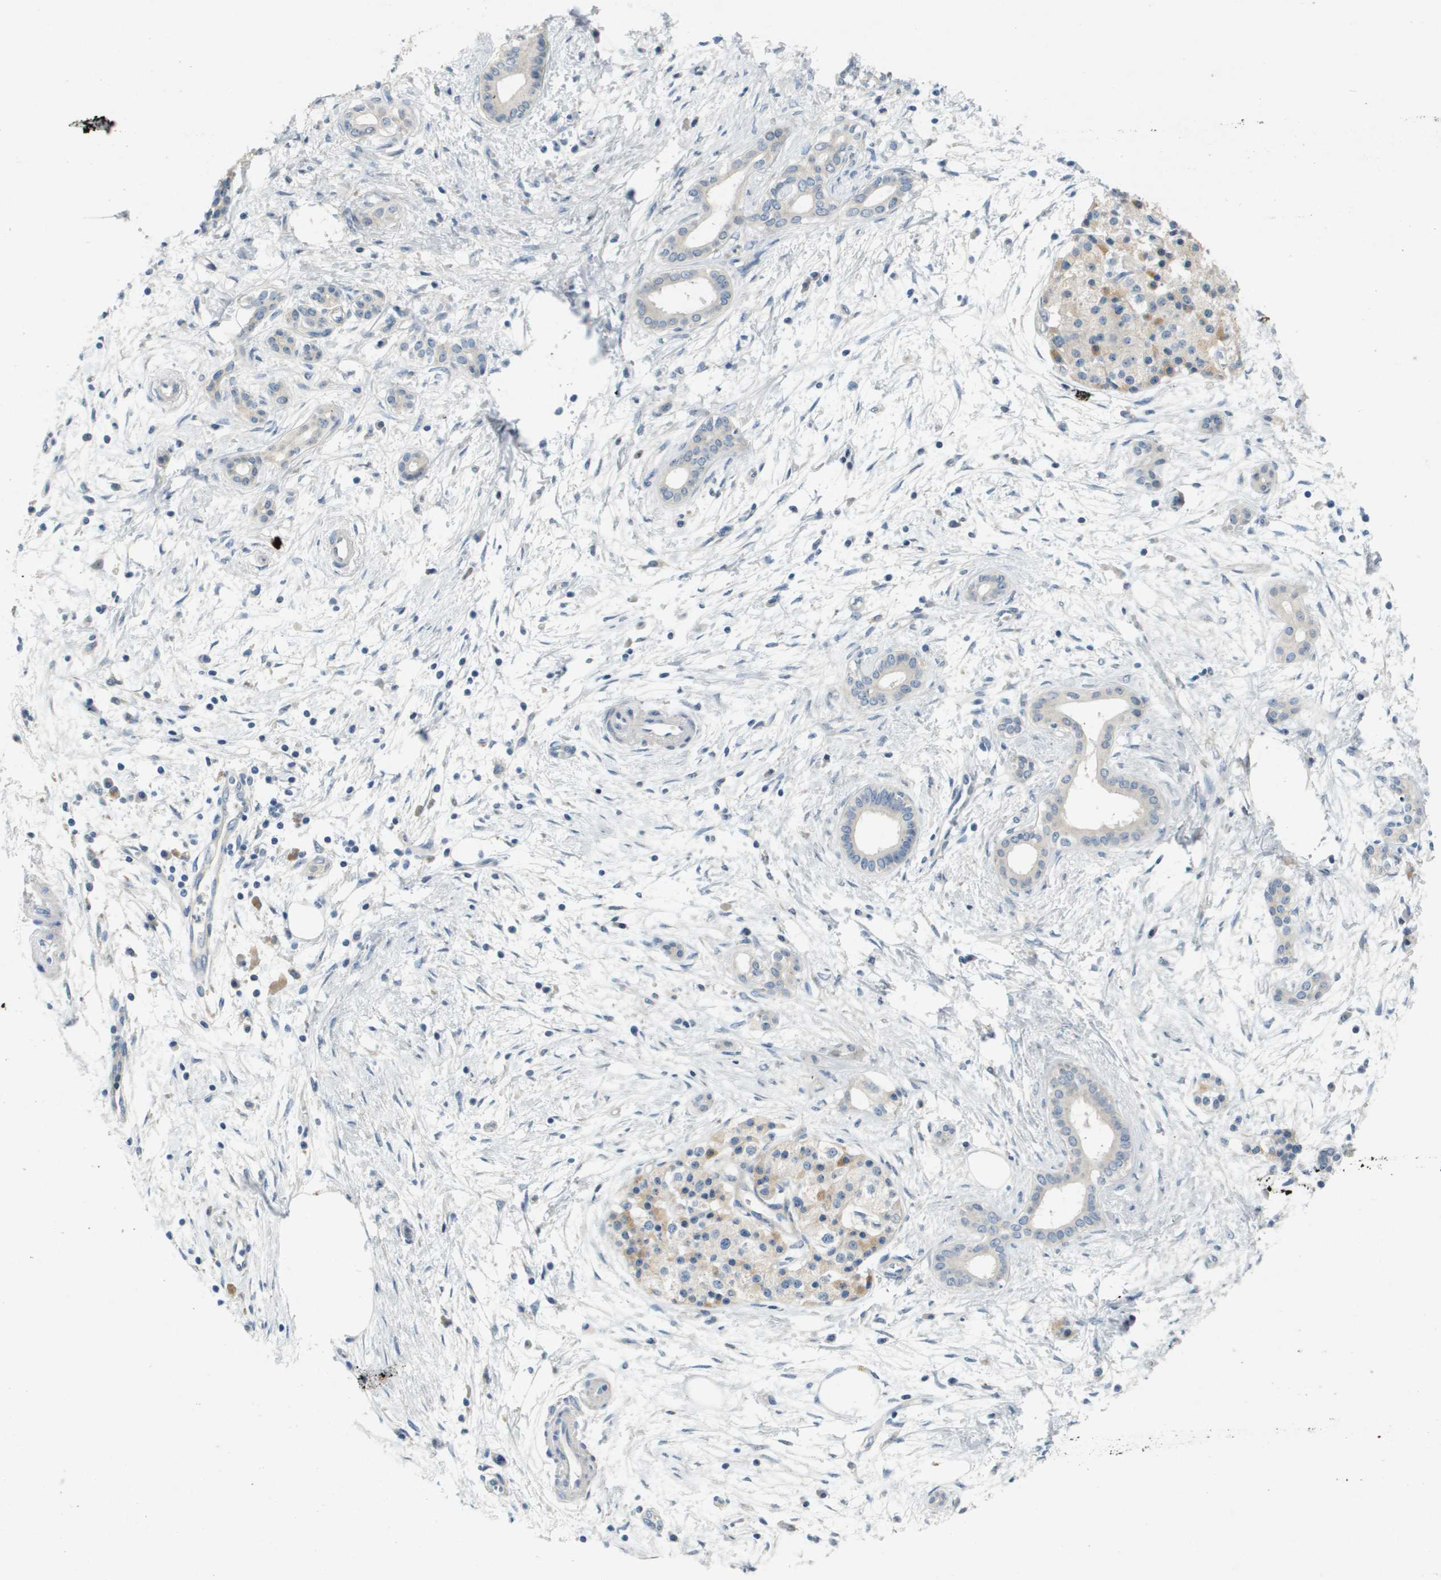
{"staining": {"intensity": "negative", "quantity": "none", "location": "none"}, "tissue": "pancreatic cancer", "cell_type": "Tumor cells", "image_type": "cancer", "snomed": [{"axis": "morphology", "description": "Adenocarcinoma, NOS"}, {"axis": "topography", "description": "Pancreas"}], "caption": "The image exhibits no staining of tumor cells in pancreatic cancer (adenocarcinoma).", "gene": "SCN4B", "patient": {"sex": "female", "age": 70}}